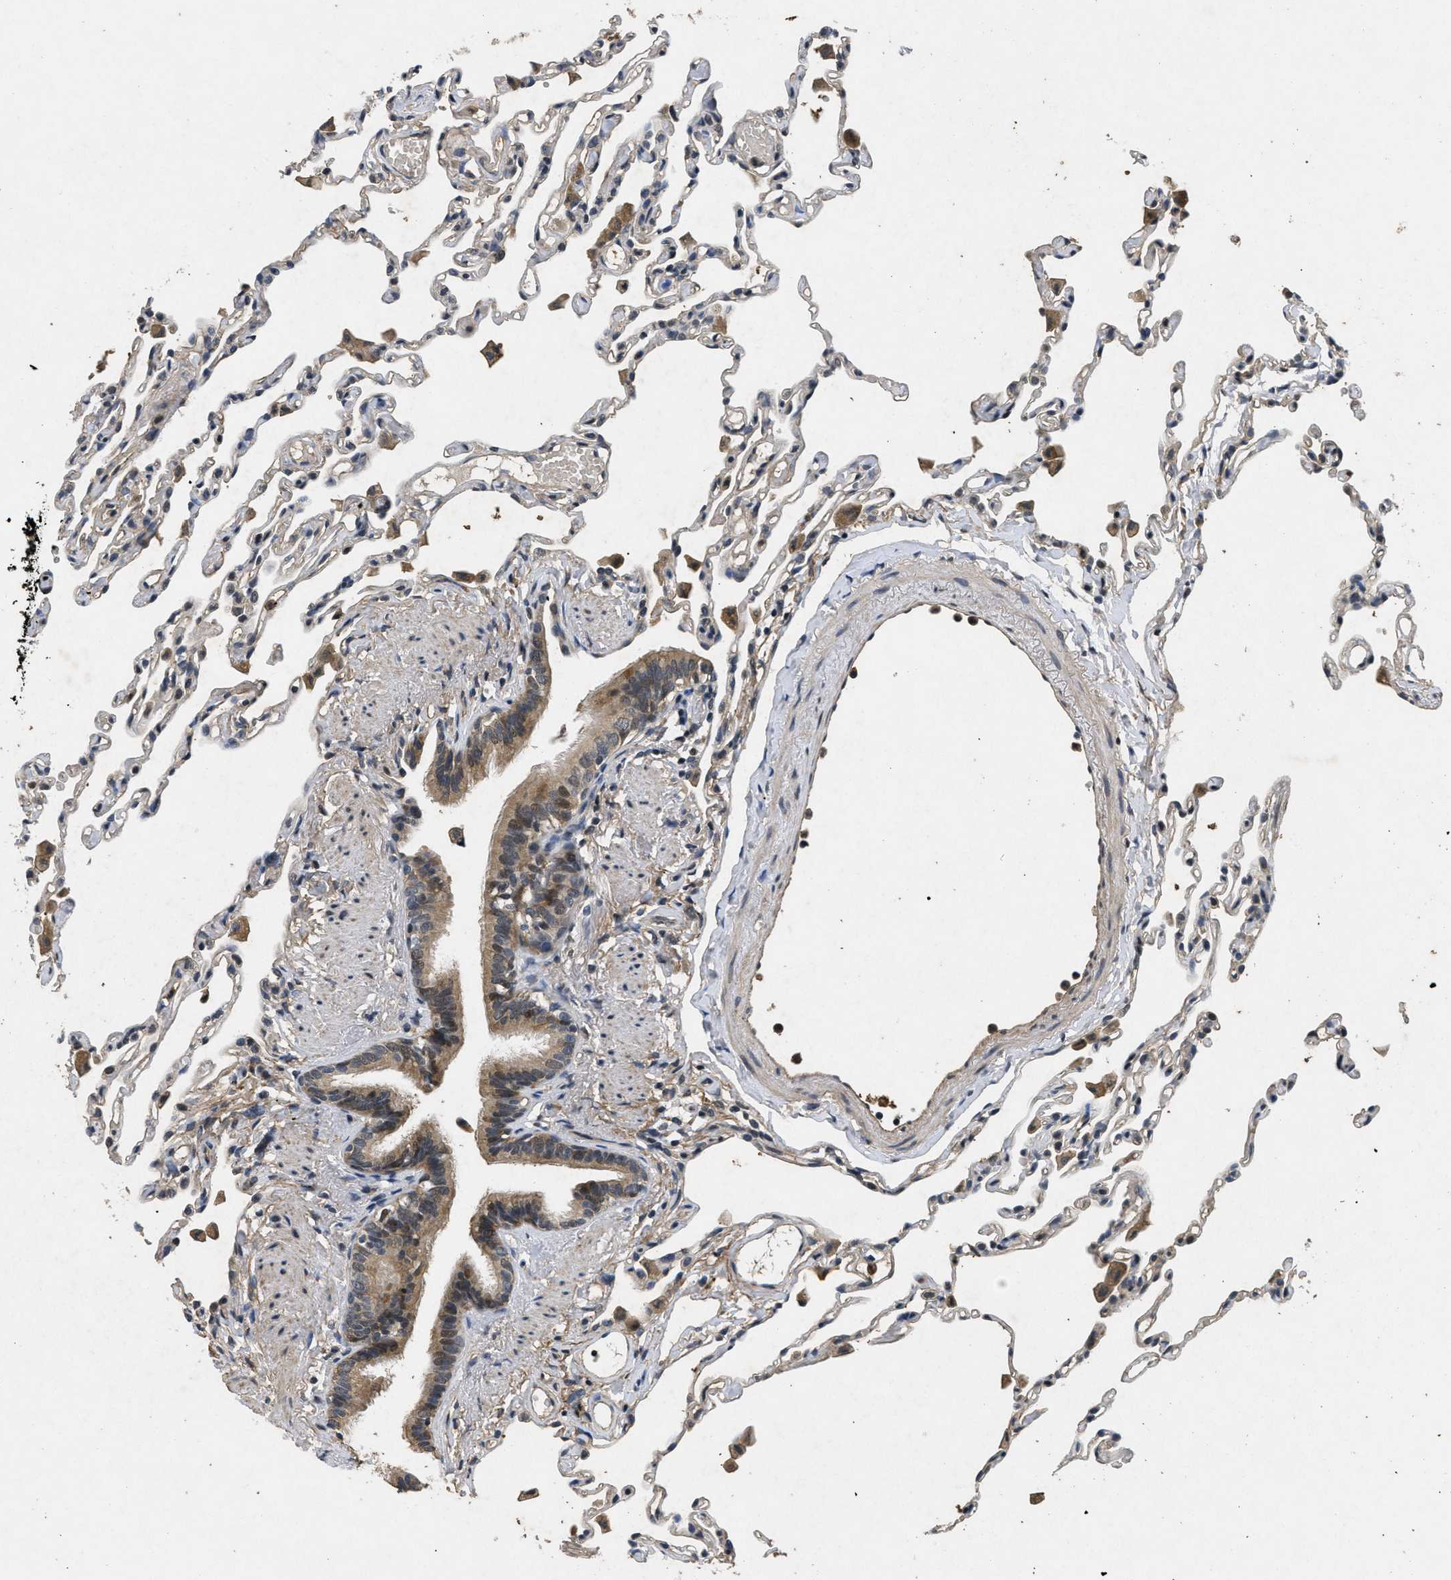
{"staining": {"intensity": "negative", "quantity": "none", "location": "none"}, "tissue": "lung", "cell_type": "Alveolar cells", "image_type": "normal", "snomed": [{"axis": "morphology", "description": "Normal tissue, NOS"}, {"axis": "topography", "description": "Lung"}], "caption": "IHC image of unremarkable lung stained for a protein (brown), which exhibits no expression in alveolar cells. The staining is performed using DAB brown chromogen with nuclei counter-stained in using hematoxylin.", "gene": "PAPOLG", "patient": {"sex": "female", "age": 49}}